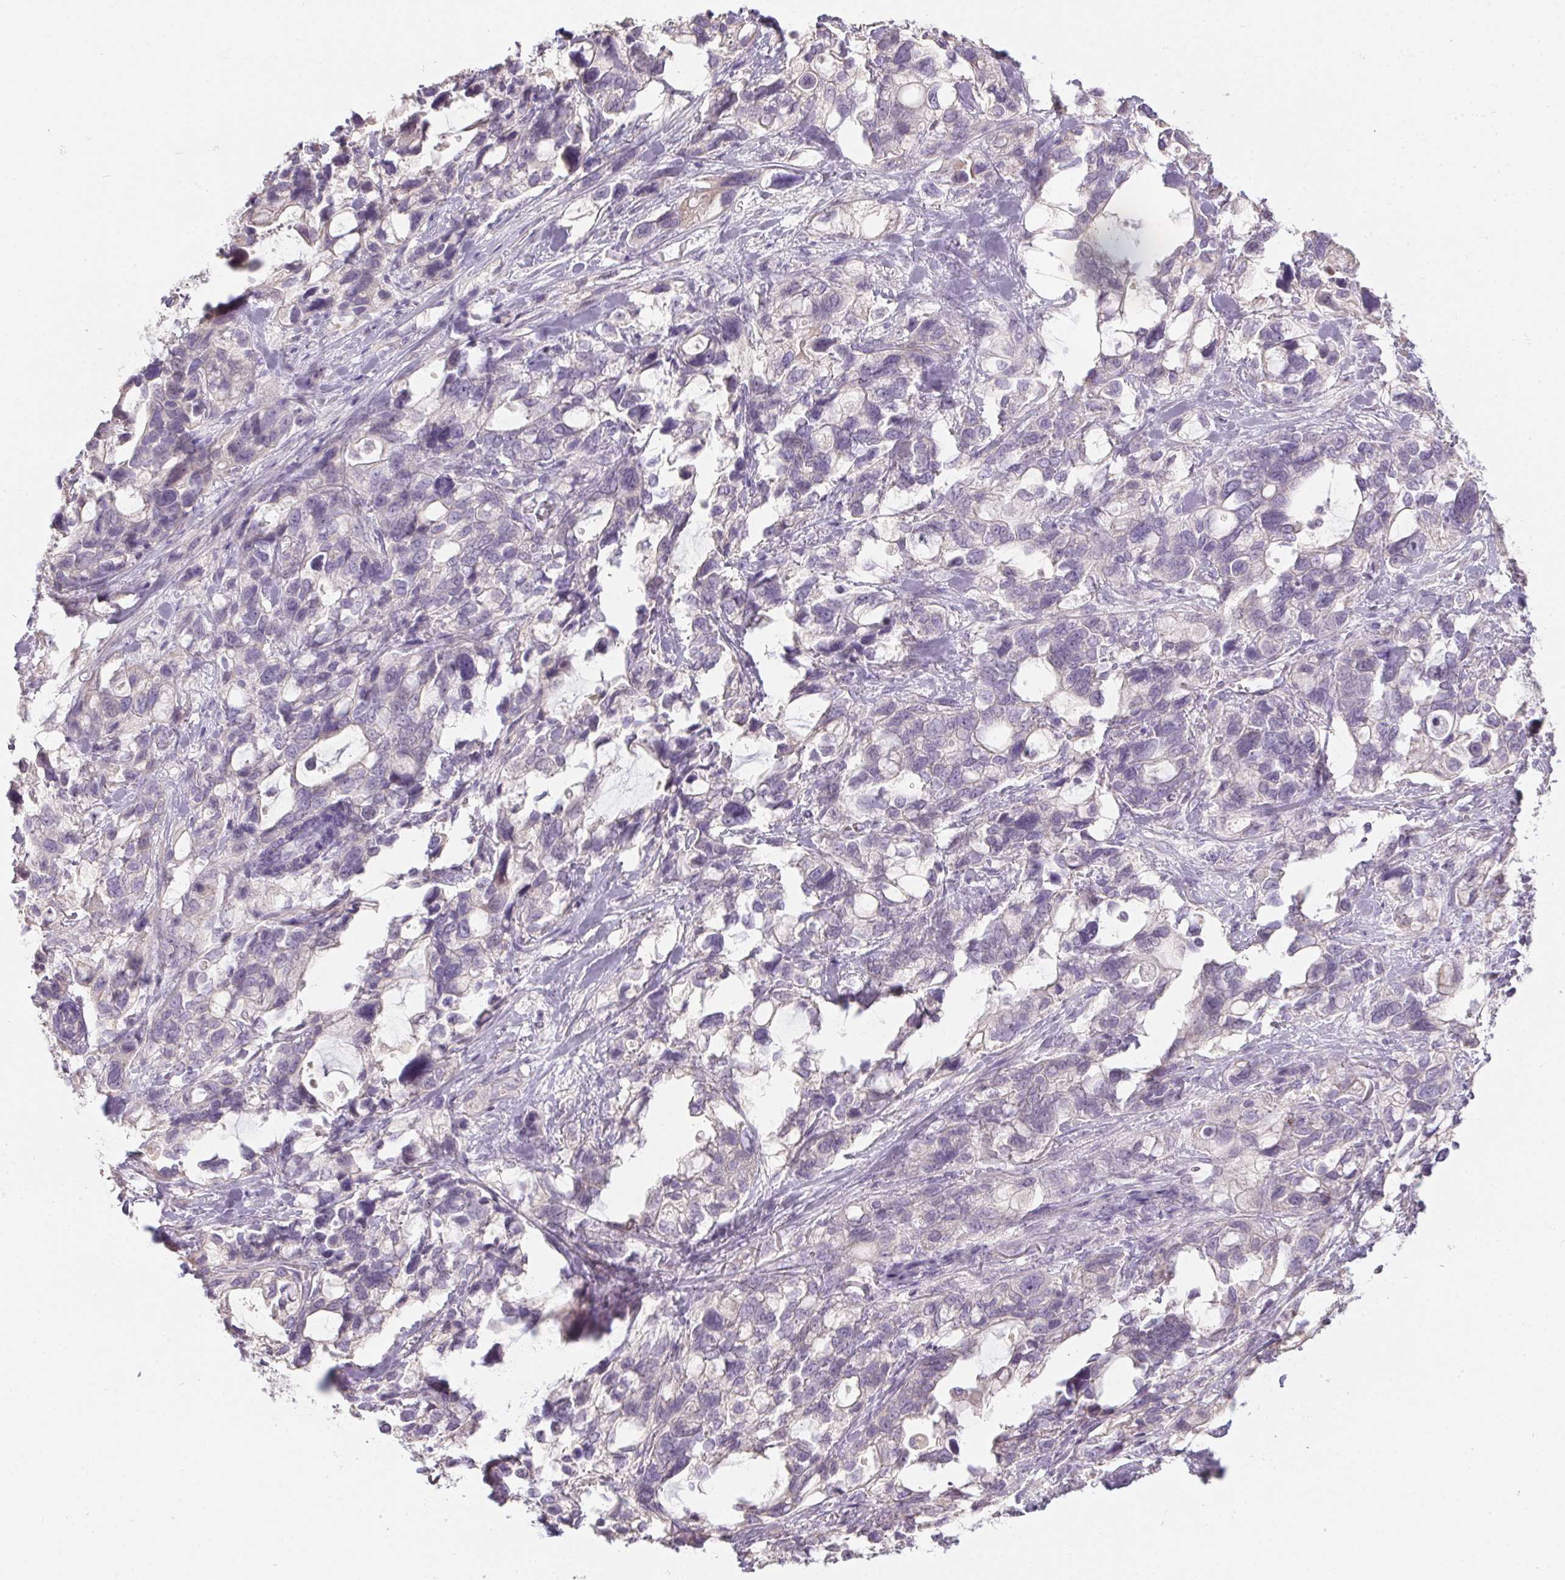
{"staining": {"intensity": "negative", "quantity": "none", "location": "none"}, "tissue": "stomach cancer", "cell_type": "Tumor cells", "image_type": "cancer", "snomed": [{"axis": "morphology", "description": "Adenocarcinoma, NOS"}, {"axis": "topography", "description": "Stomach, upper"}], "caption": "Tumor cells are negative for brown protein staining in stomach cancer (adenocarcinoma).", "gene": "CTCFL", "patient": {"sex": "female", "age": 81}}